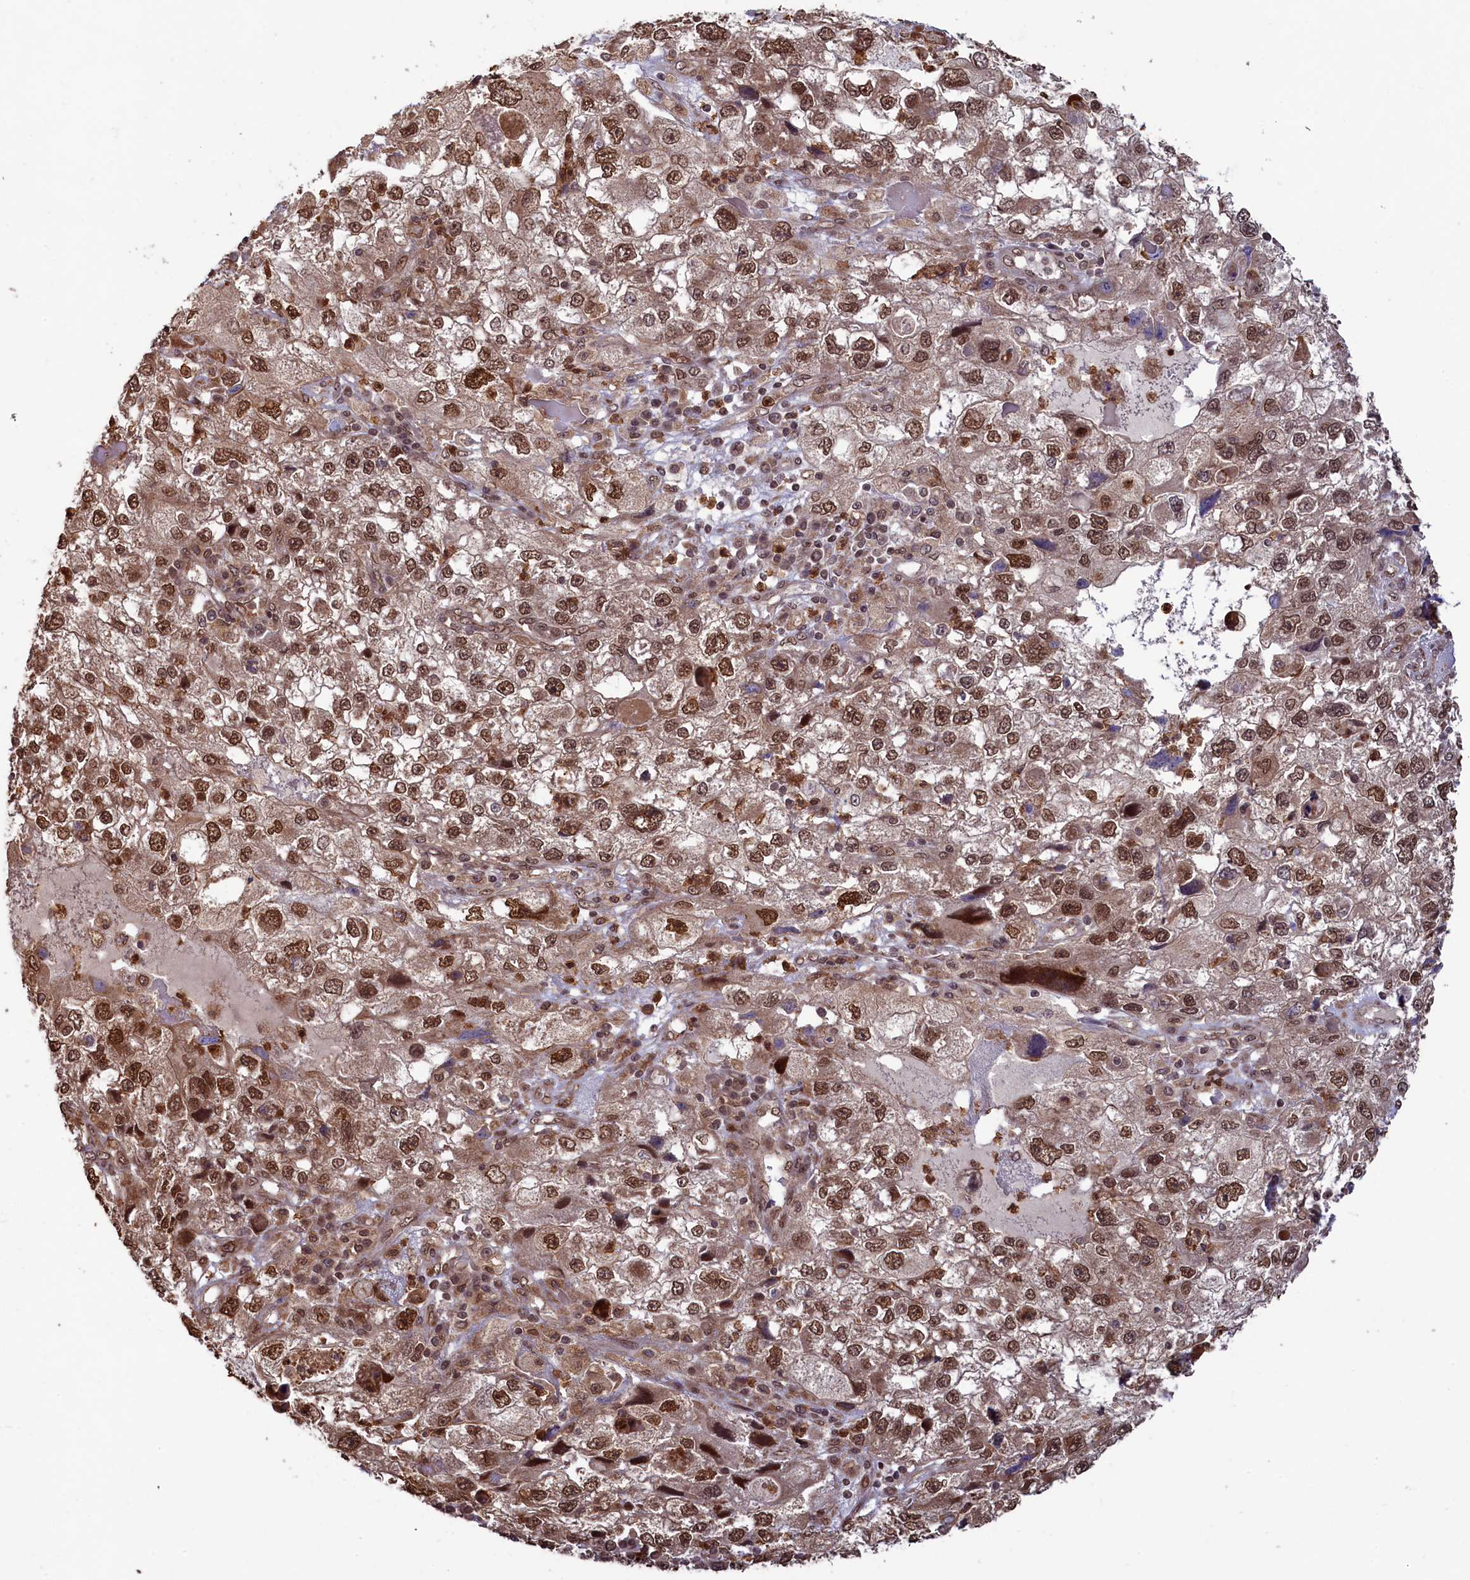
{"staining": {"intensity": "moderate", "quantity": ">75%", "location": "nuclear"}, "tissue": "endometrial cancer", "cell_type": "Tumor cells", "image_type": "cancer", "snomed": [{"axis": "morphology", "description": "Adenocarcinoma, NOS"}, {"axis": "topography", "description": "Endometrium"}], "caption": "Approximately >75% of tumor cells in adenocarcinoma (endometrial) reveal moderate nuclear protein expression as visualized by brown immunohistochemical staining.", "gene": "NAE1", "patient": {"sex": "female", "age": 49}}